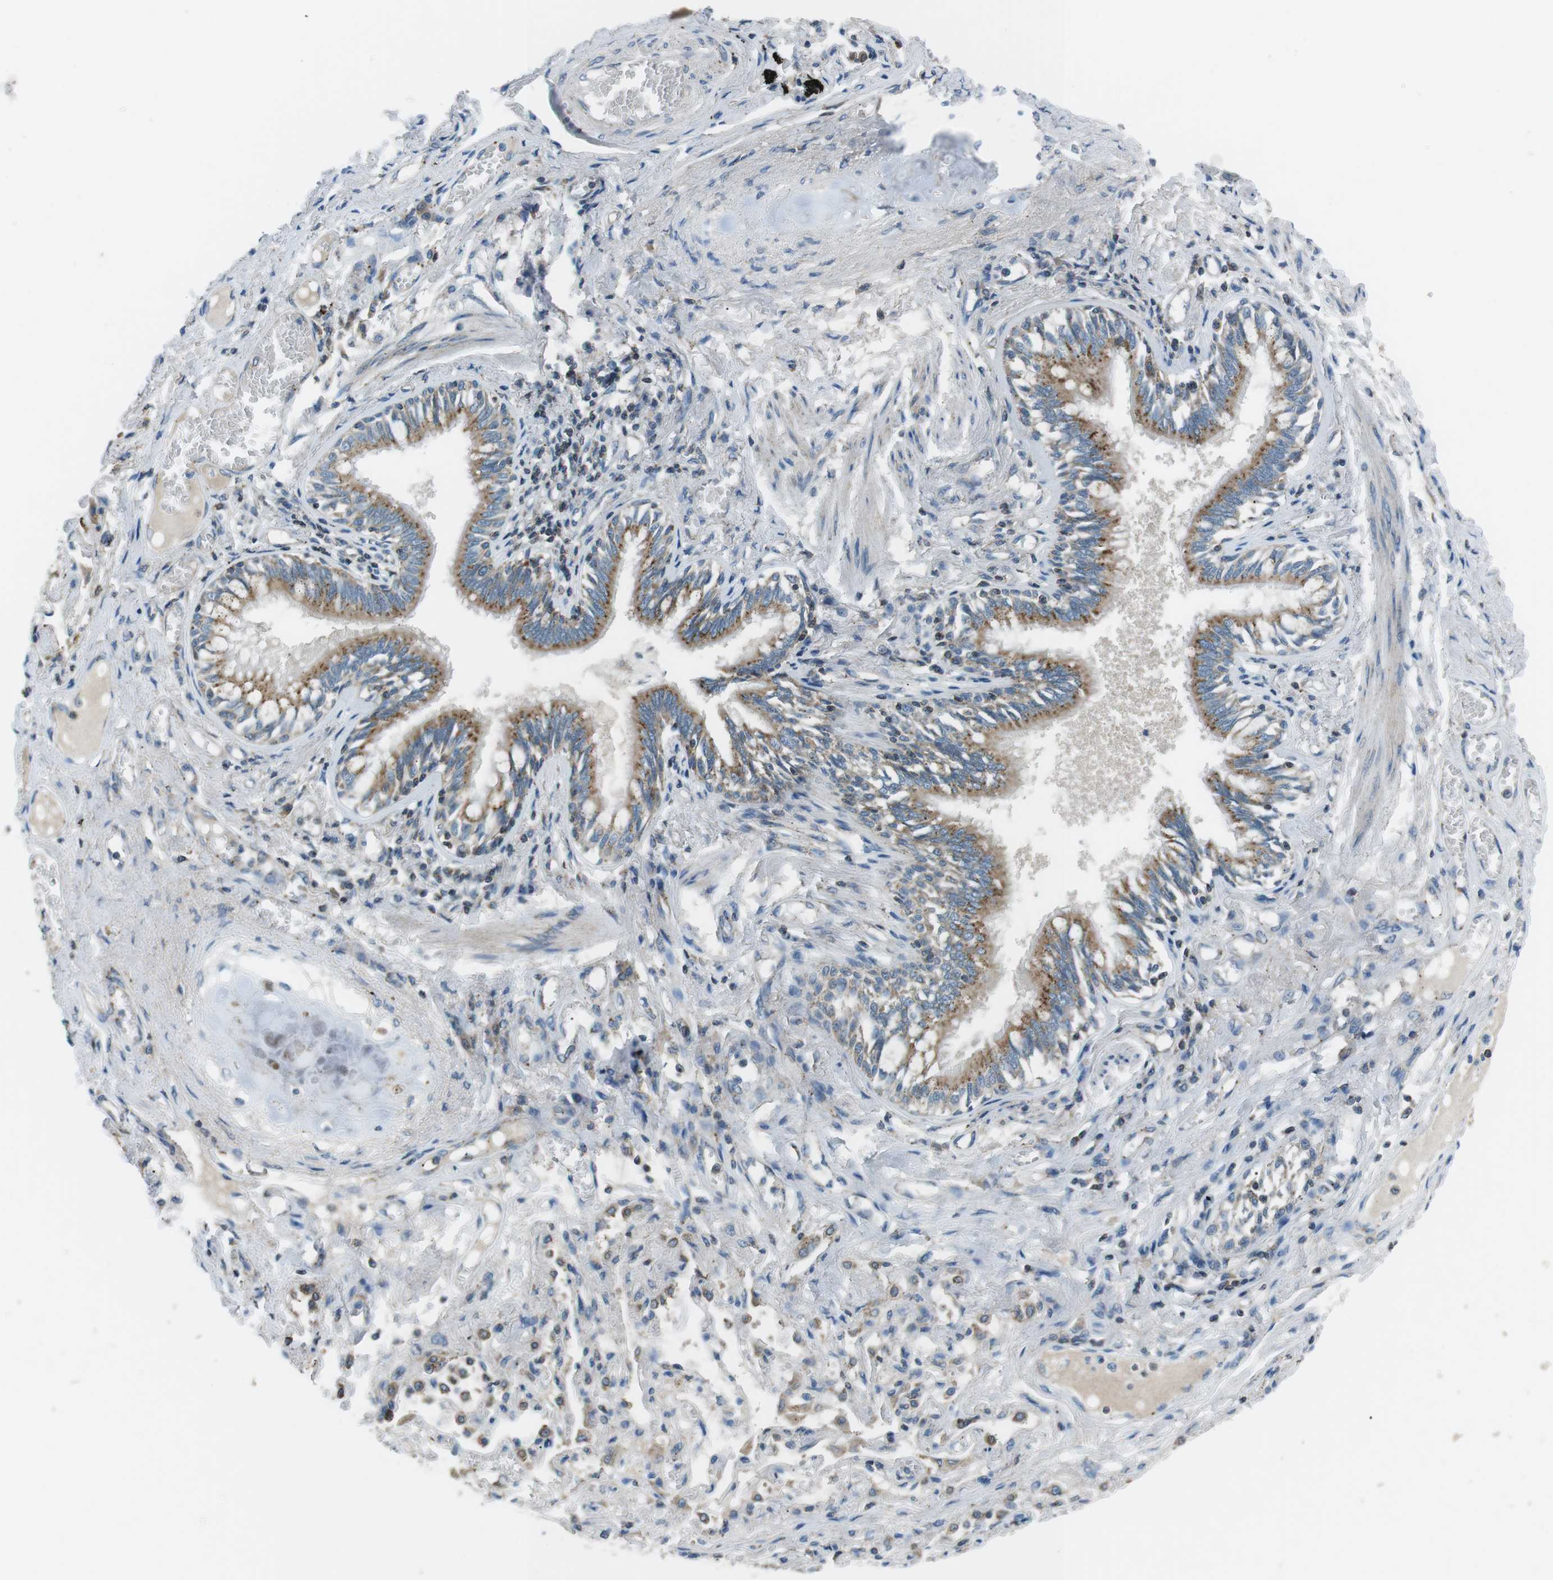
{"staining": {"intensity": "moderate", "quantity": ">75%", "location": "cytoplasmic/membranous"}, "tissue": "bronchus", "cell_type": "Respiratory epithelial cells", "image_type": "normal", "snomed": [{"axis": "morphology", "description": "Normal tissue, NOS"}, {"axis": "morphology", "description": "Inflammation, NOS"}, {"axis": "topography", "description": "Cartilage tissue"}, {"axis": "topography", "description": "Lung"}], "caption": "Bronchus stained with DAB IHC shows medium levels of moderate cytoplasmic/membranous staining in approximately >75% of respiratory epithelial cells.", "gene": "FAM3B", "patient": {"sex": "male", "age": 71}}